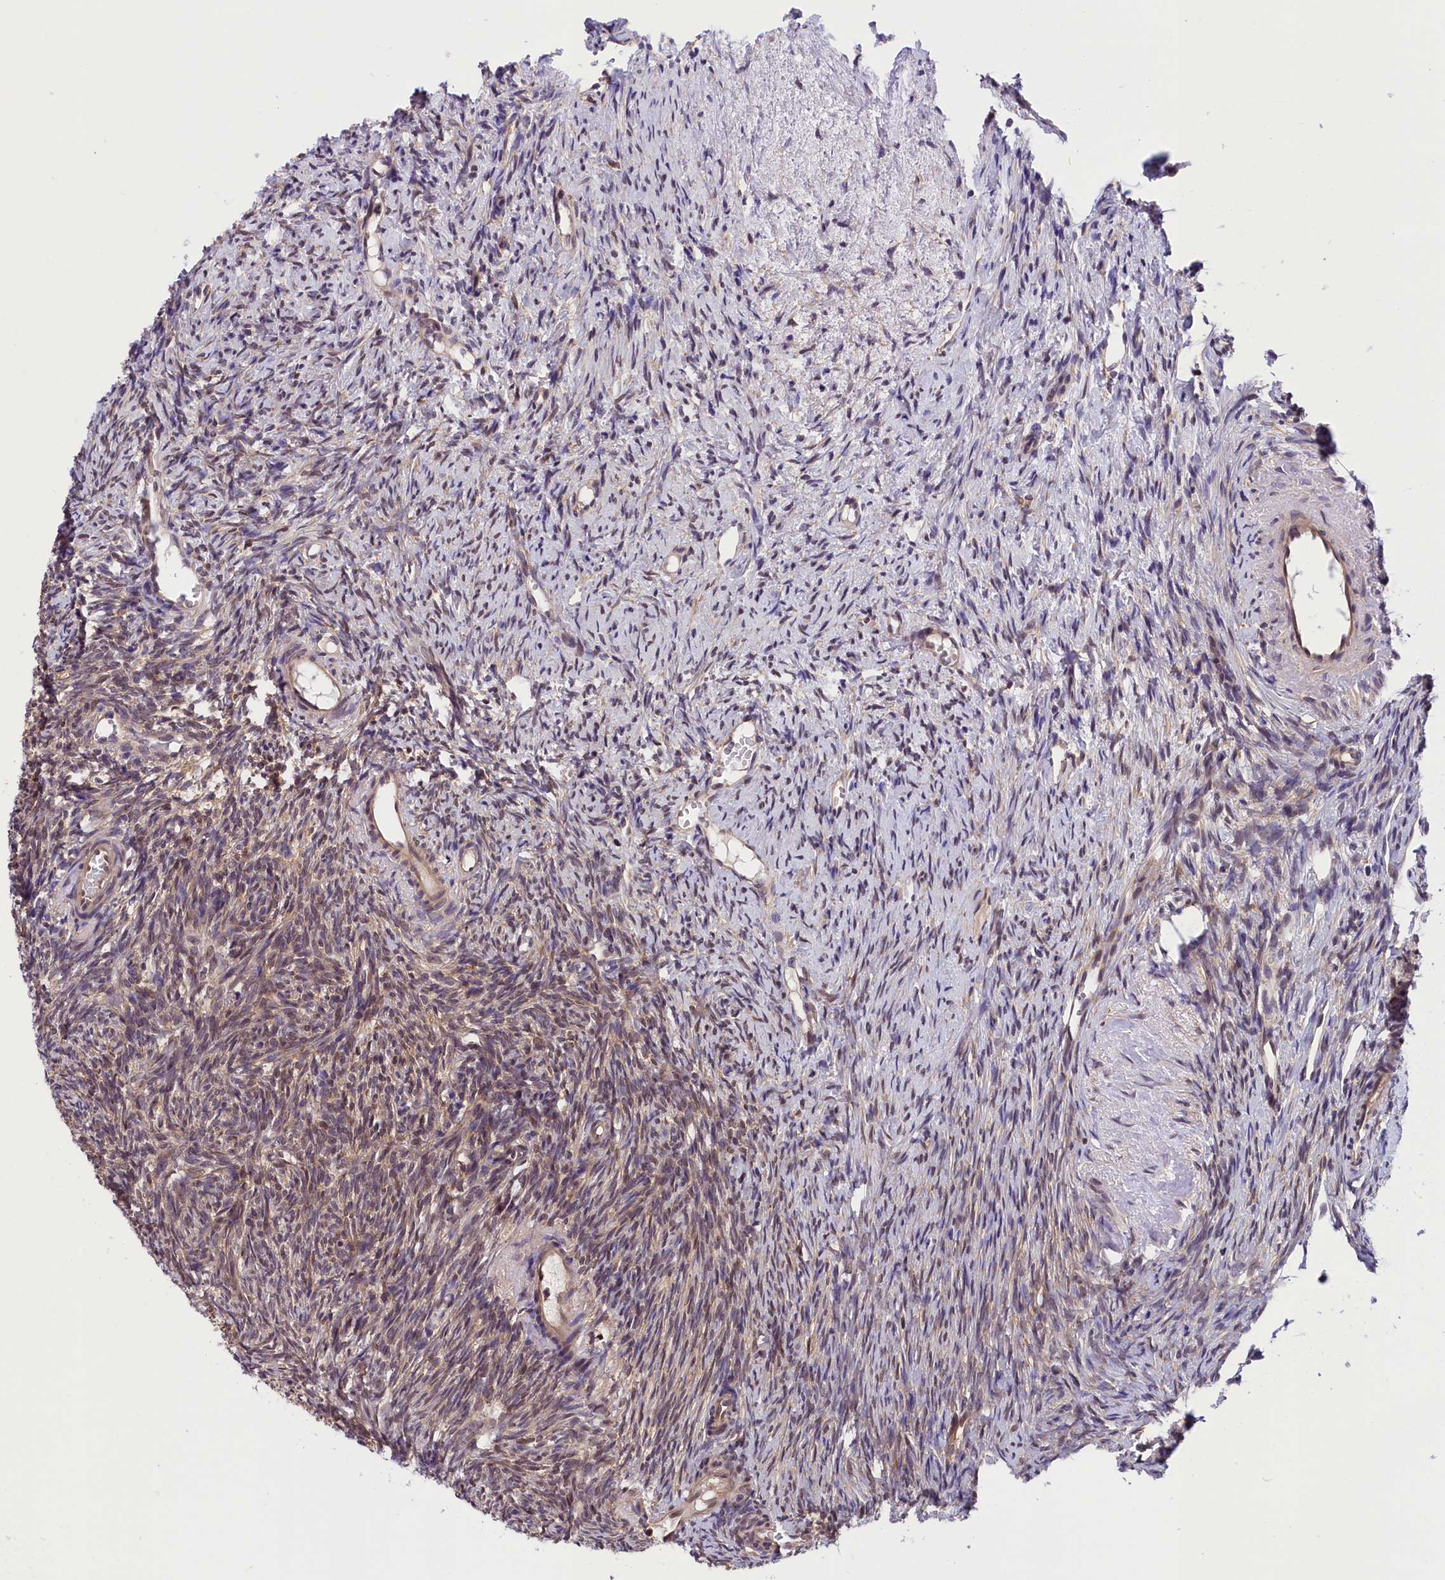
{"staining": {"intensity": "weak", "quantity": "25%-75%", "location": "cytoplasmic/membranous"}, "tissue": "ovary", "cell_type": "Ovarian stroma cells", "image_type": "normal", "snomed": [{"axis": "morphology", "description": "Normal tissue, NOS"}, {"axis": "topography", "description": "Ovary"}], "caption": "Immunohistochemistry (IHC) of unremarkable human ovary displays low levels of weak cytoplasmic/membranous expression in about 25%-75% of ovarian stroma cells.", "gene": "TBCB", "patient": {"sex": "female", "age": 51}}